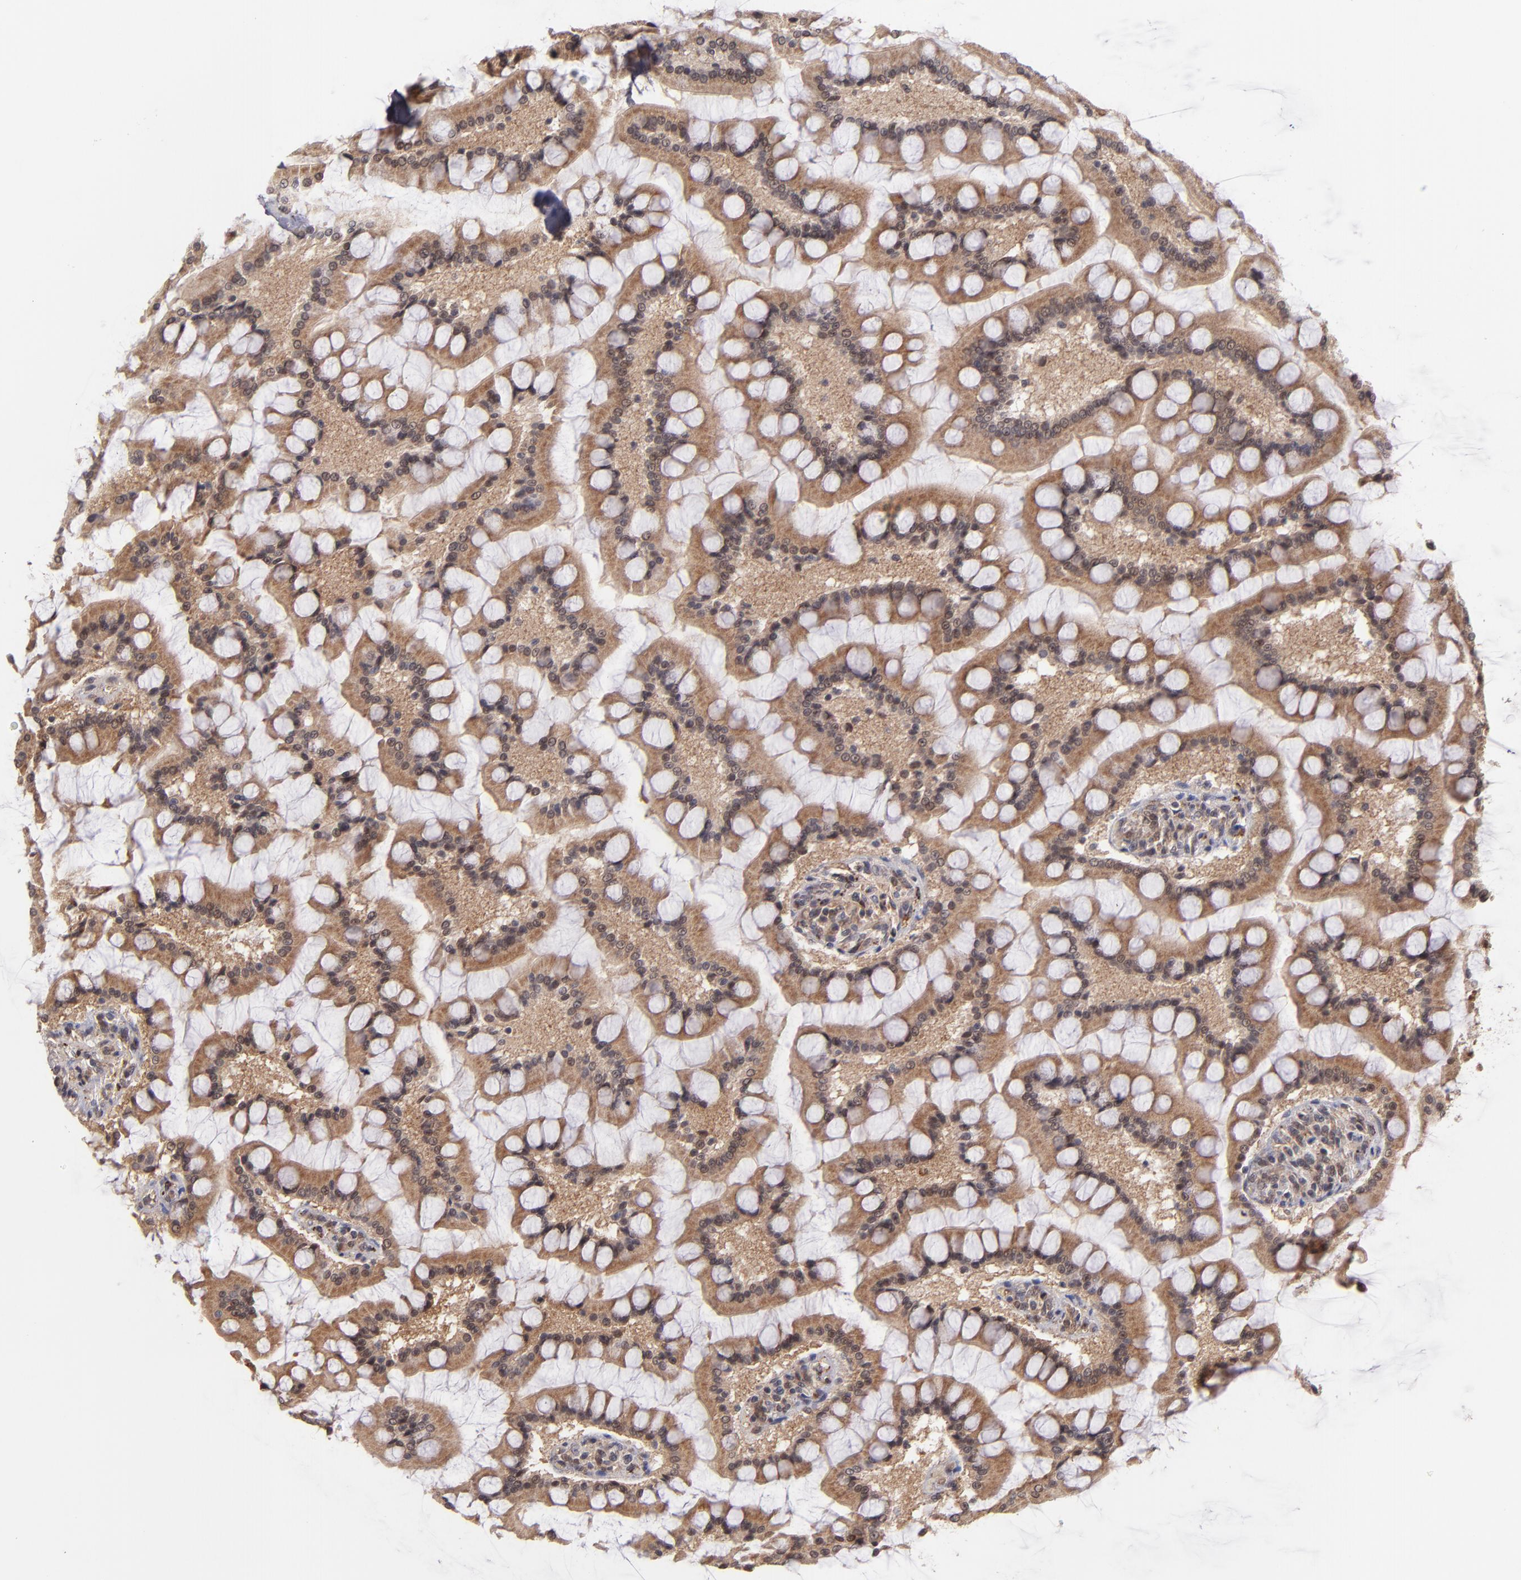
{"staining": {"intensity": "strong", "quantity": ">75%", "location": "cytoplasmic/membranous"}, "tissue": "small intestine", "cell_type": "Glandular cells", "image_type": "normal", "snomed": [{"axis": "morphology", "description": "Normal tissue, NOS"}, {"axis": "topography", "description": "Small intestine"}], "caption": "A high-resolution micrograph shows IHC staining of normal small intestine, which displays strong cytoplasmic/membranous staining in approximately >75% of glandular cells. The protein is stained brown, and the nuclei are stained in blue (DAB IHC with brightfield microscopy, high magnification).", "gene": "CASP1", "patient": {"sex": "male", "age": 41}}